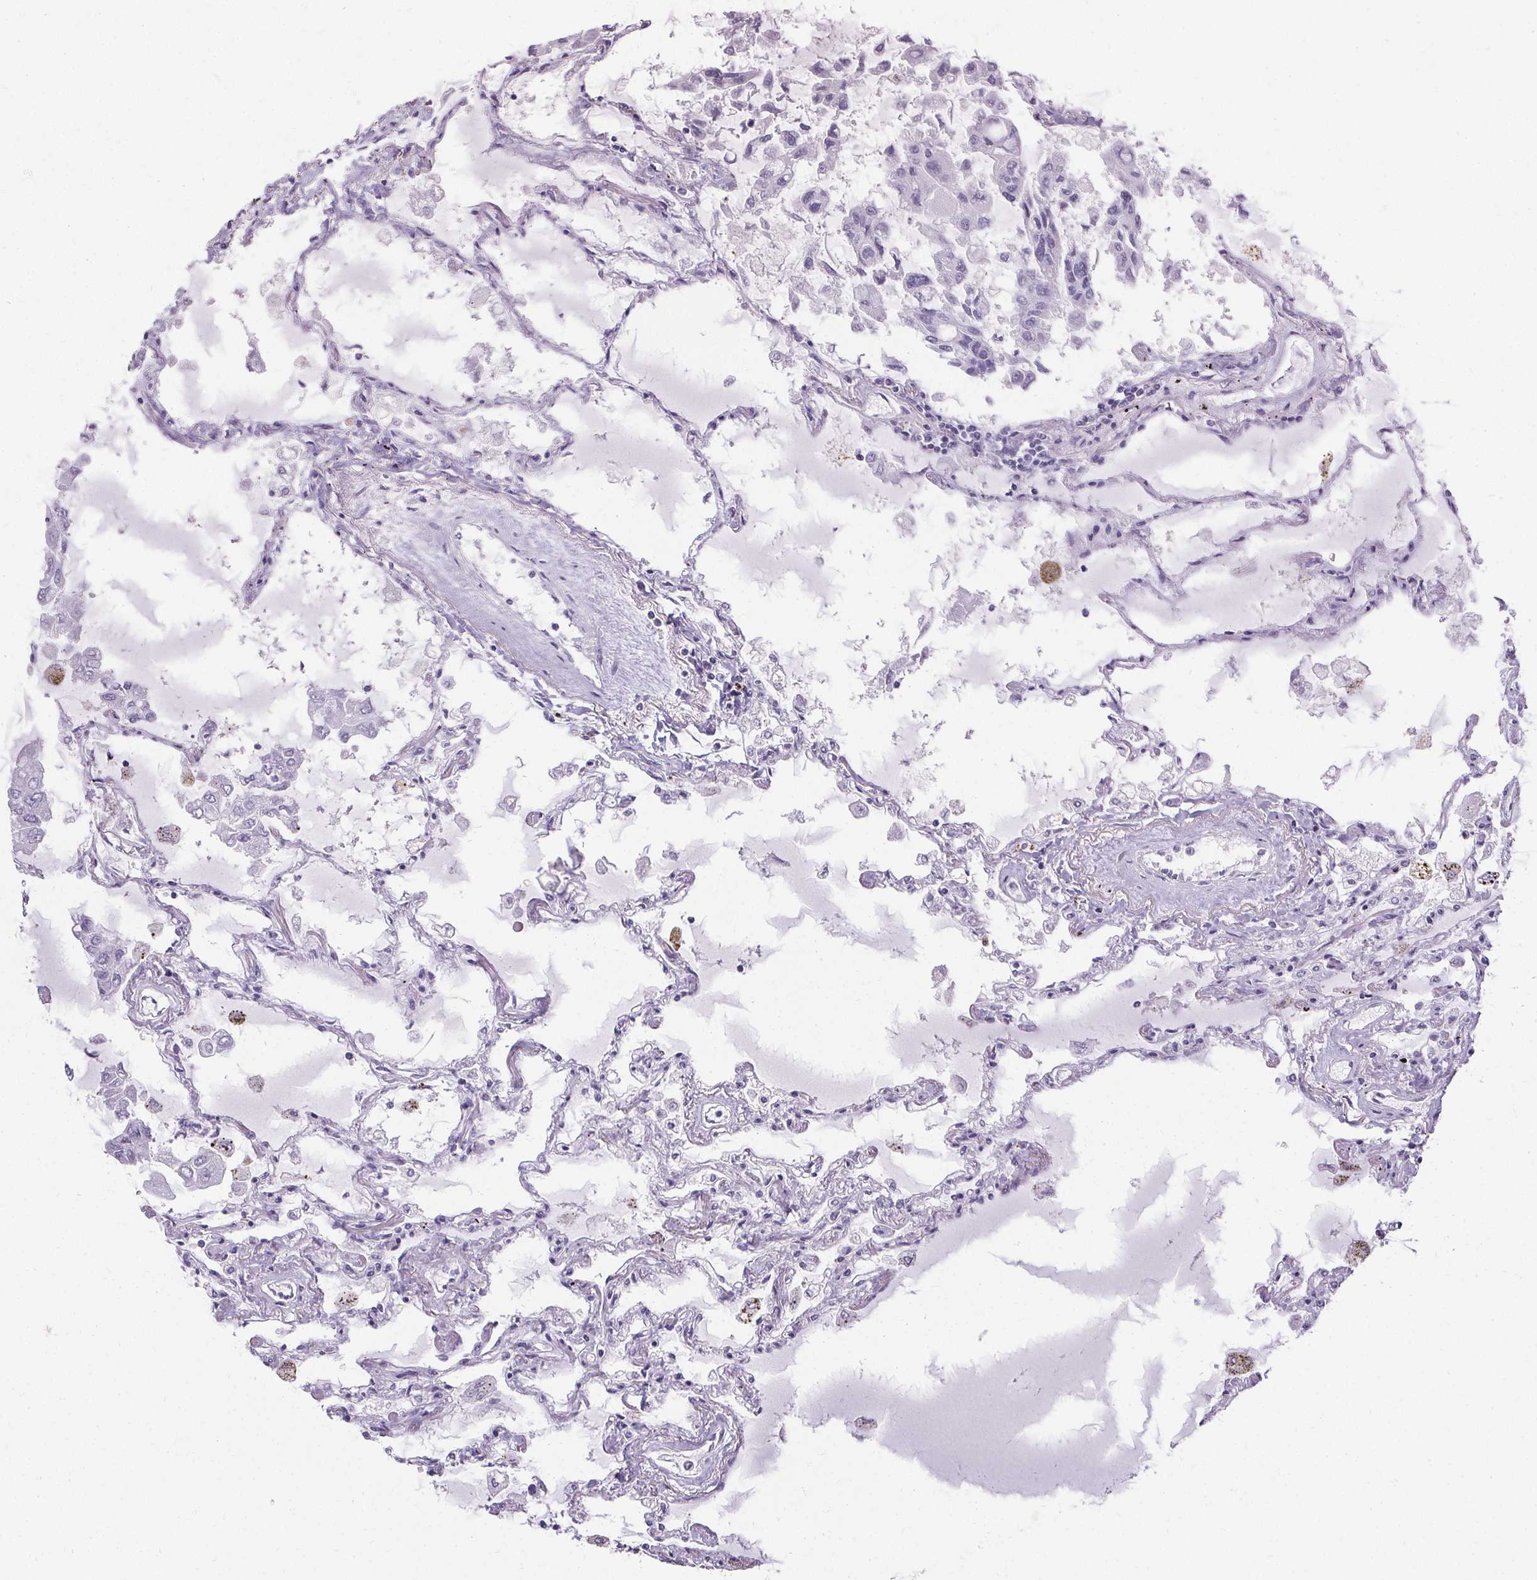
{"staining": {"intensity": "negative", "quantity": "none", "location": "none"}, "tissue": "lung", "cell_type": "Alveolar cells", "image_type": "normal", "snomed": [{"axis": "morphology", "description": "Normal tissue, NOS"}, {"axis": "morphology", "description": "Adenocarcinoma, NOS"}, {"axis": "topography", "description": "Cartilage tissue"}, {"axis": "topography", "description": "Lung"}], "caption": "A high-resolution image shows immunohistochemistry staining of normal lung, which displays no significant positivity in alveolar cells.", "gene": "PMEL", "patient": {"sex": "female", "age": 67}}